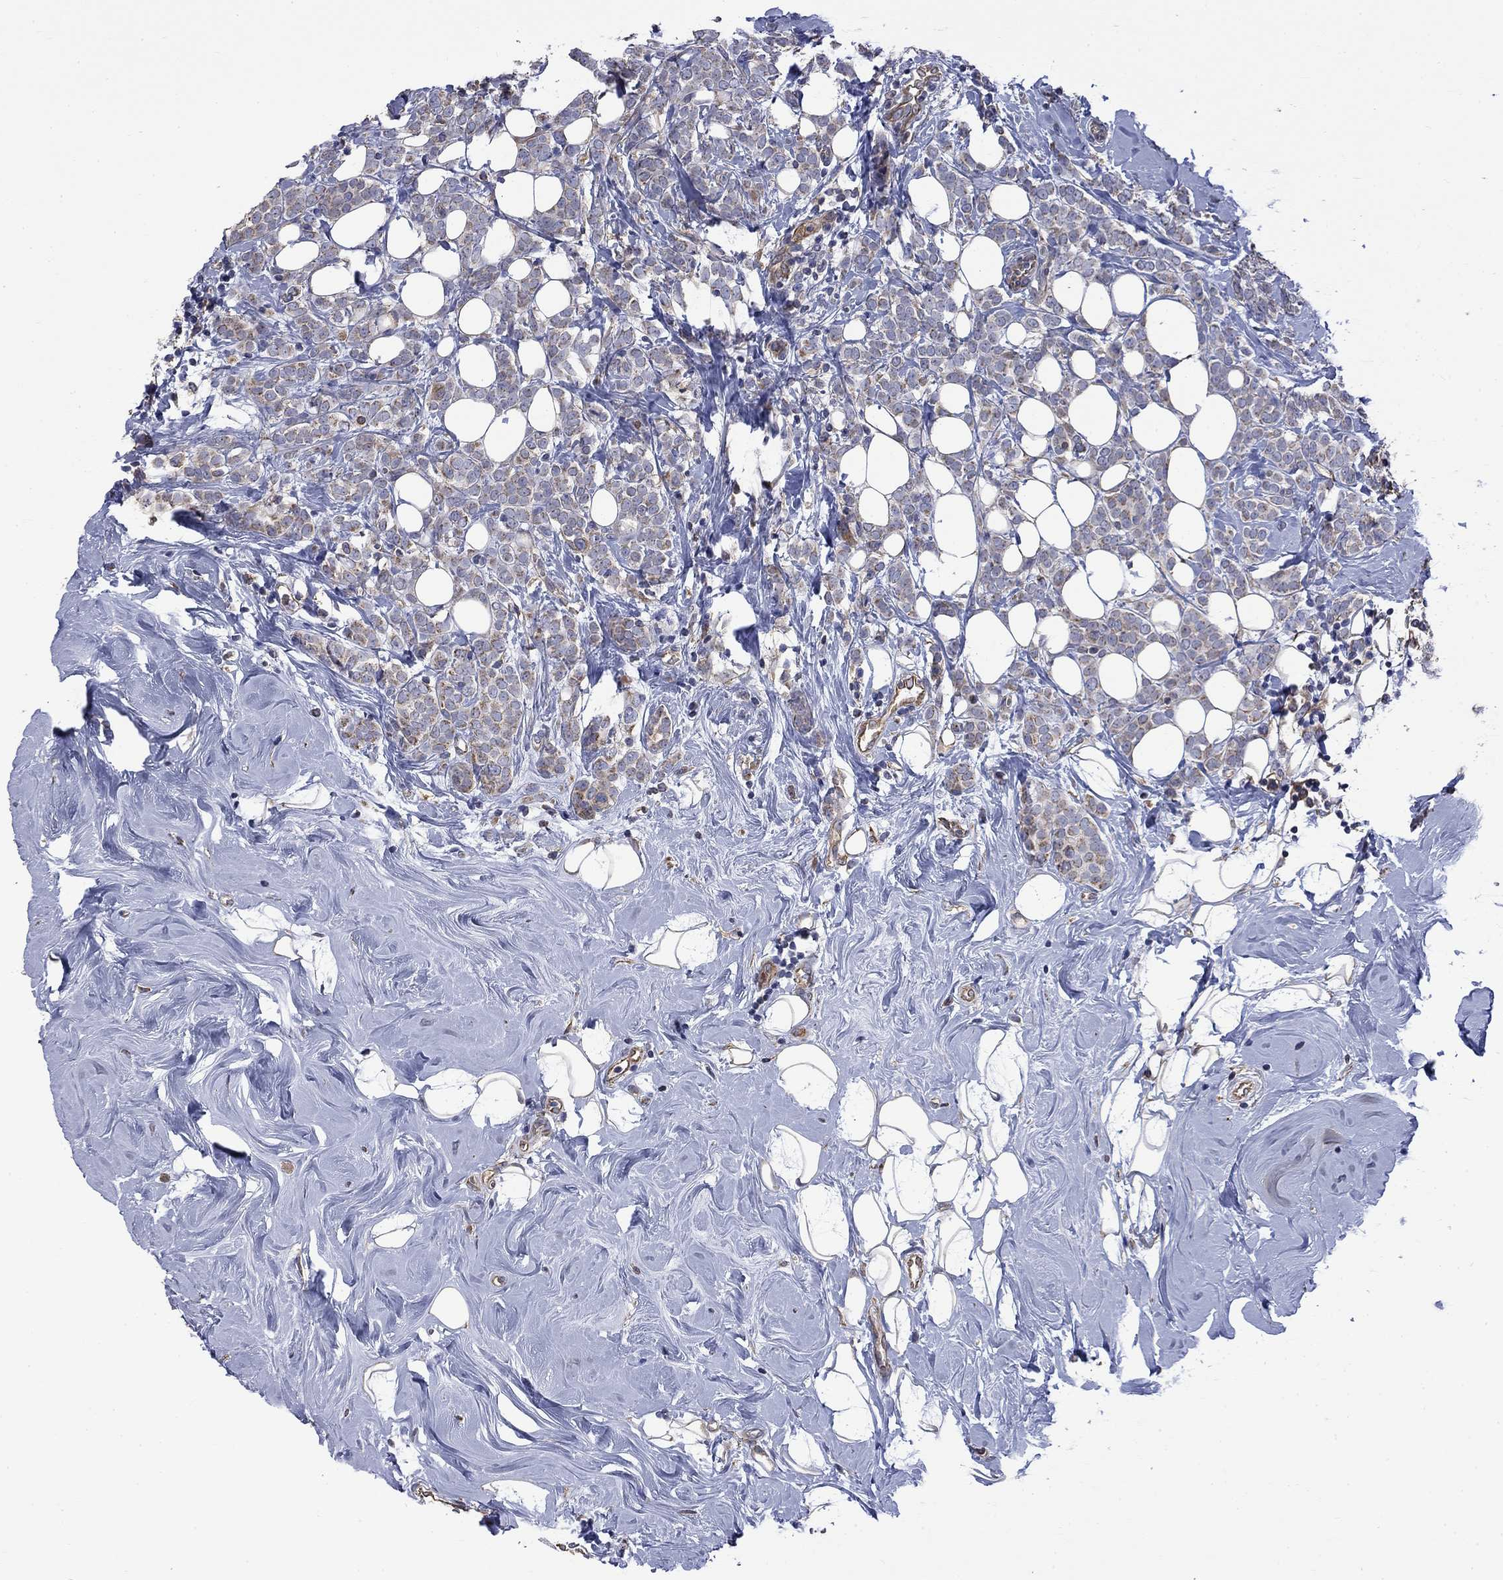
{"staining": {"intensity": "moderate", "quantity": "<25%", "location": "cytoplasmic/membranous"}, "tissue": "breast cancer", "cell_type": "Tumor cells", "image_type": "cancer", "snomed": [{"axis": "morphology", "description": "Lobular carcinoma"}, {"axis": "topography", "description": "Breast"}], "caption": "Immunohistochemical staining of breast cancer demonstrates low levels of moderate cytoplasmic/membranous protein expression in about <25% of tumor cells.", "gene": "CAMKK2", "patient": {"sex": "female", "age": 49}}